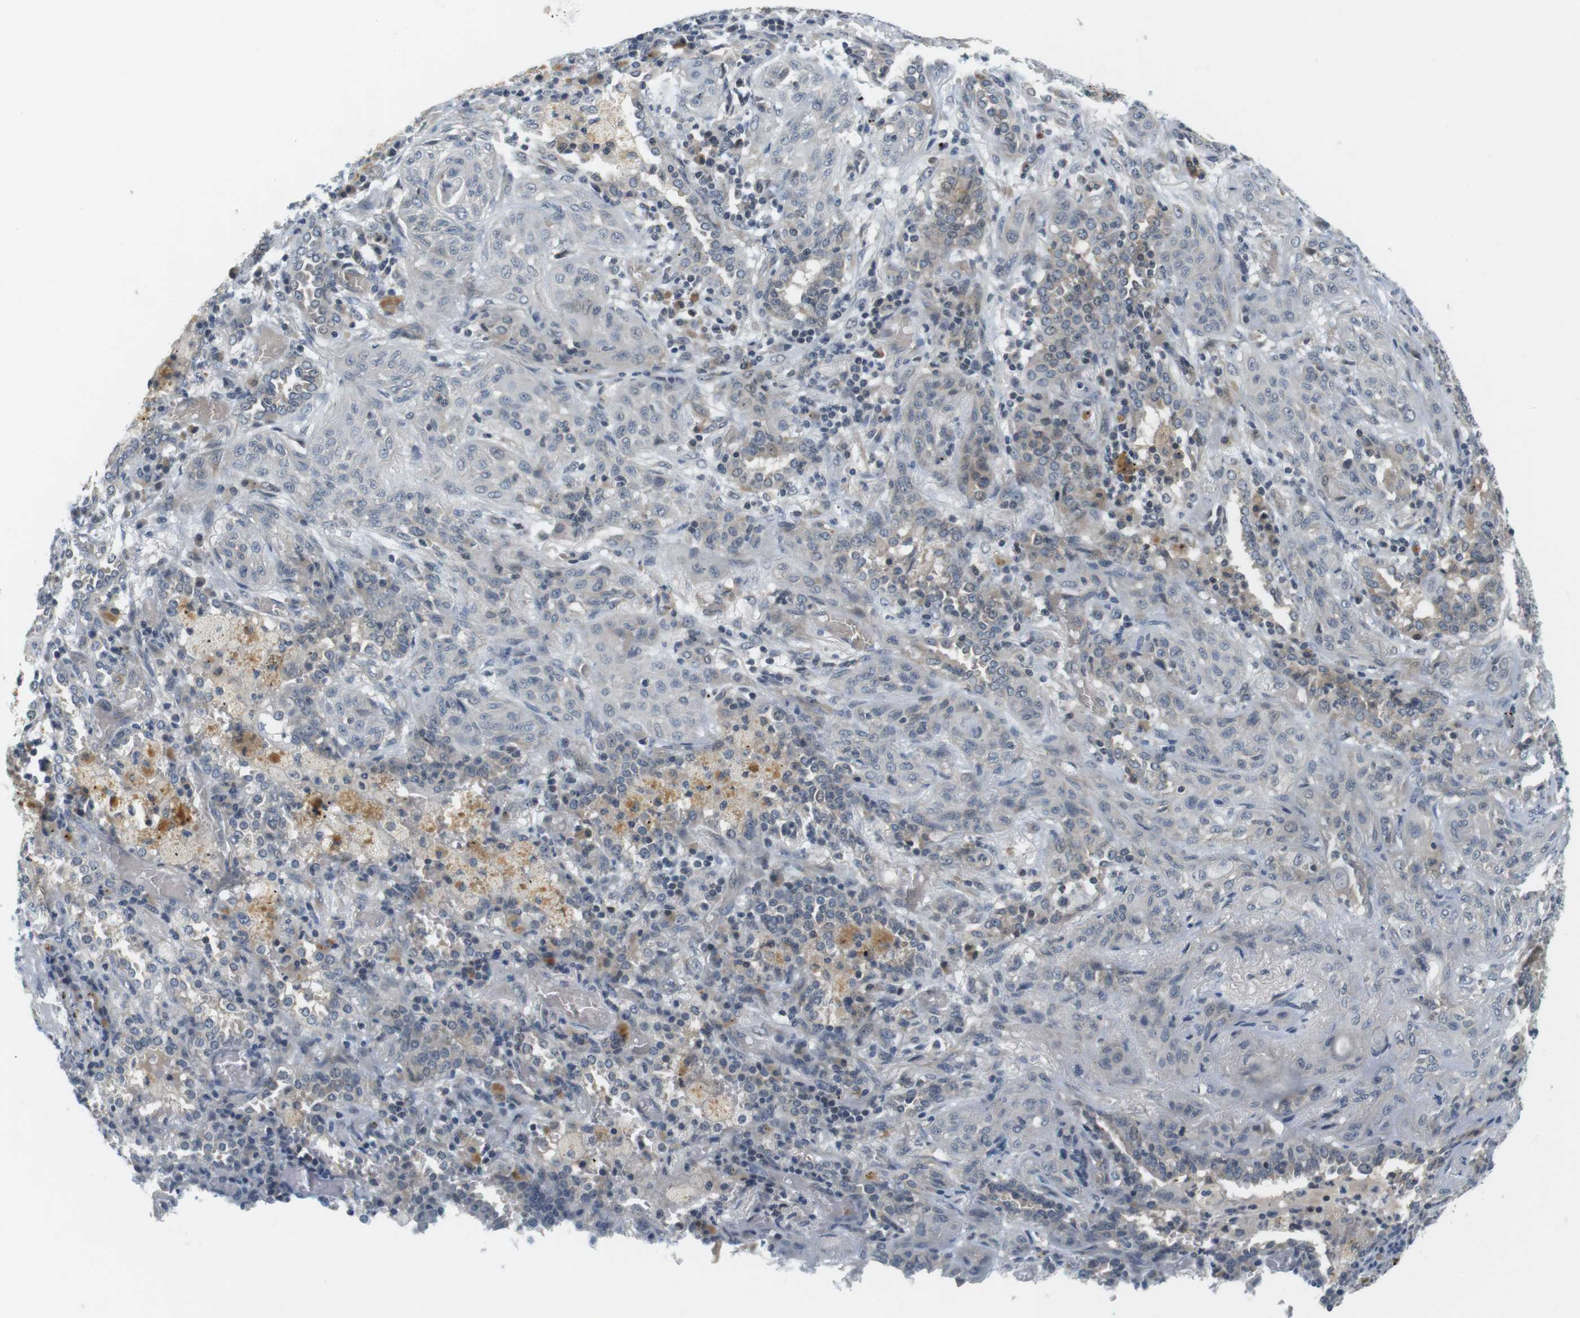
{"staining": {"intensity": "negative", "quantity": "none", "location": "none"}, "tissue": "lung cancer", "cell_type": "Tumor cells", "image_type": "cancer", "snomed": [{"axis": "morphology", "description": "Squamous cell carcinoma, NOS"}, {"axis": "topography", "description": "Lung"}], "caption": "This micrograph is of lung cancer (squamous cell carcinoma) stained with immunohistochemistry (IHC) to label a protein in brown with the nuclei are counter-stained blue. There is no expression in tumor cells. Brightfield microscopy of IHC stained with DAB (brown) and hematoxylin (blue), captured at high magnification.", "gene": "WNT7A", "patient": {"sex": "female", "age": 47}}